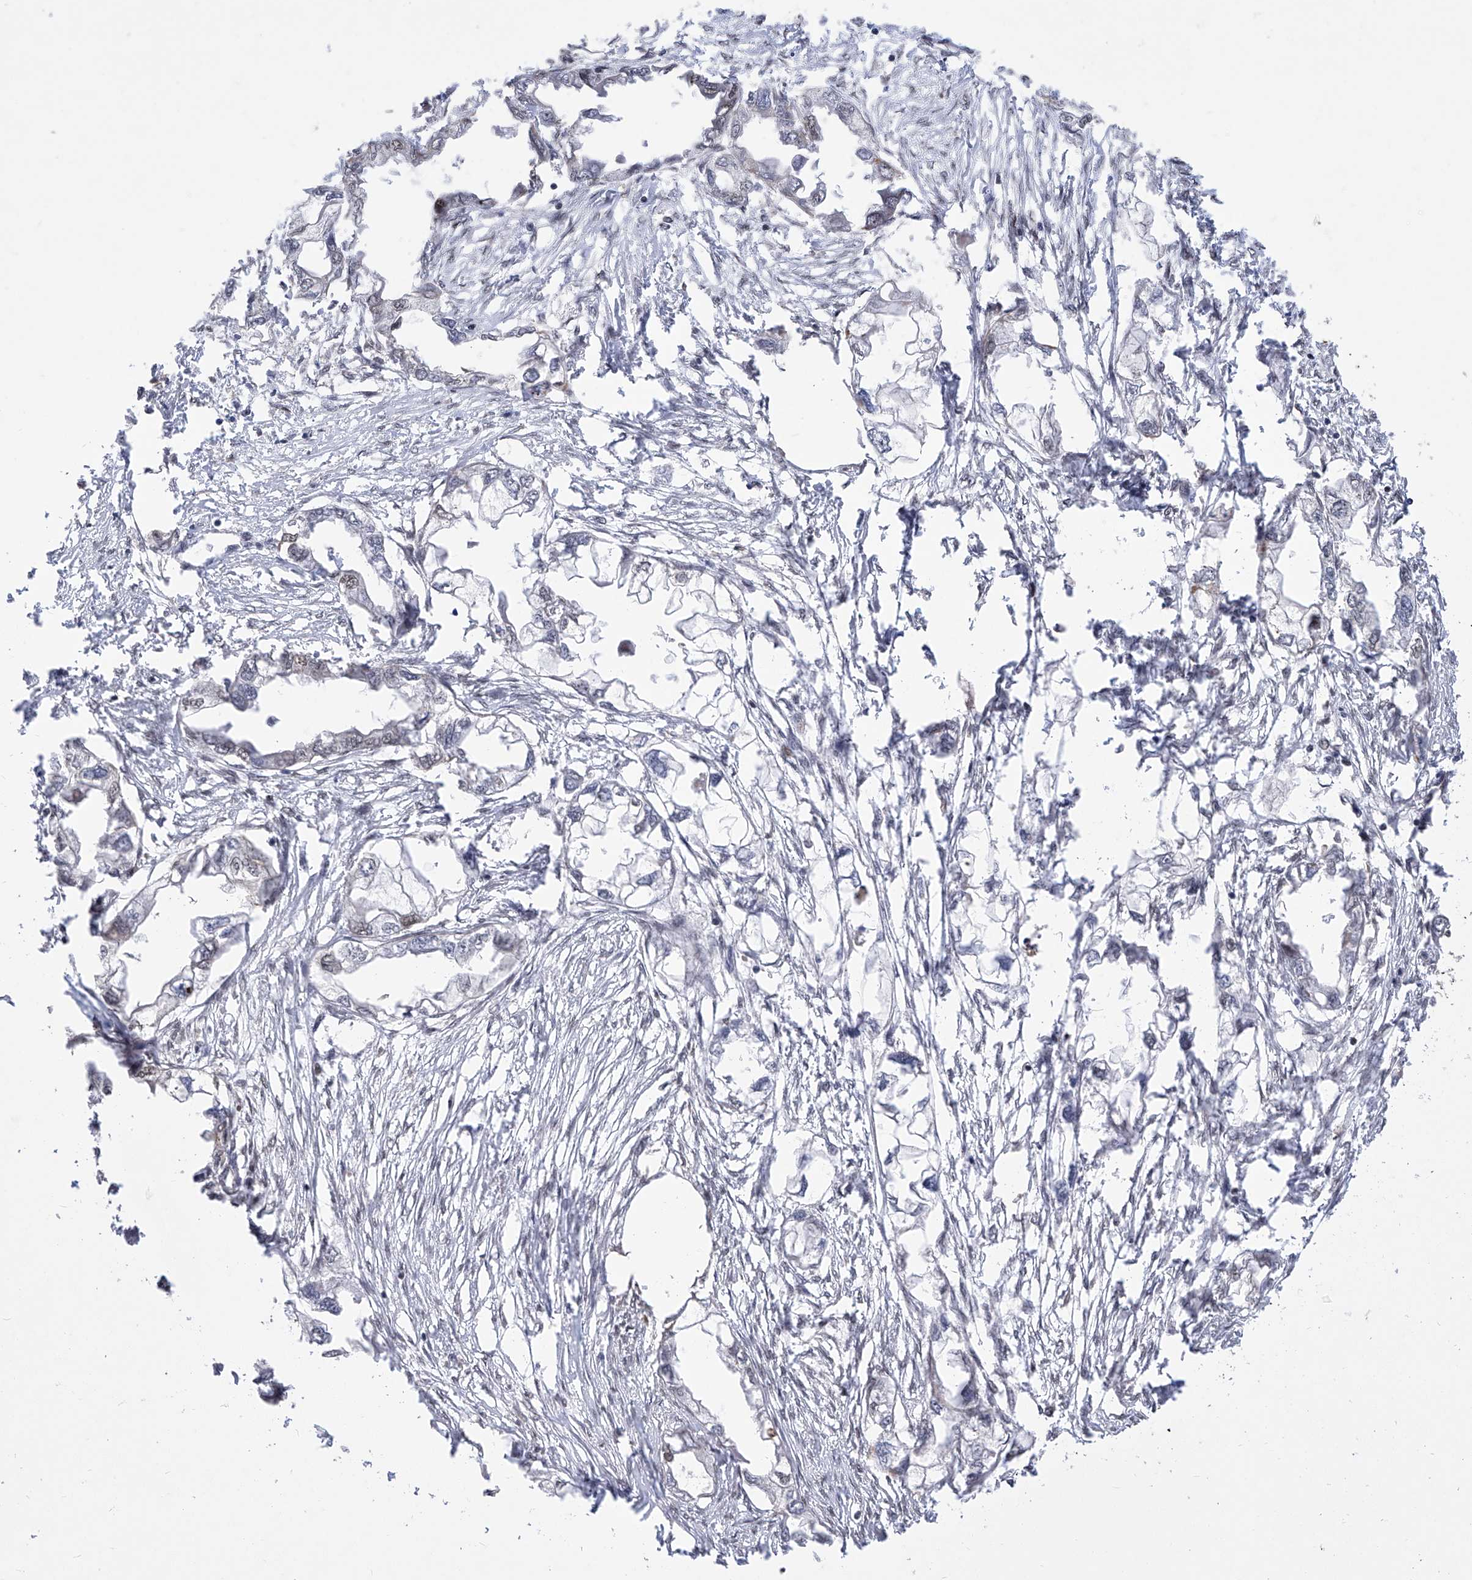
{"staining": {"intensity": "negative", "quantity": "none", "location": "none"}, "tissue": "endometrial cancer", "cell_type": "Tumor cells", "image_type": "cancer", "snomed": [{"axis": "morphology", "description": "Adenocarcinoma, NOS"}, {"axis": "morphology", "description": "Adenocarcinoma, metastatic, NOS"}, {"axis": "topography", "description": "Adipose tissue"}, {"axis": "topography", "description": "Endometrium"}], "caption": "Immunohistochemistry of human endometrial cancer shows no positivity in tumor cells.", "gene": "CEP290", "patient": {"sex": "female", "age": 67}}